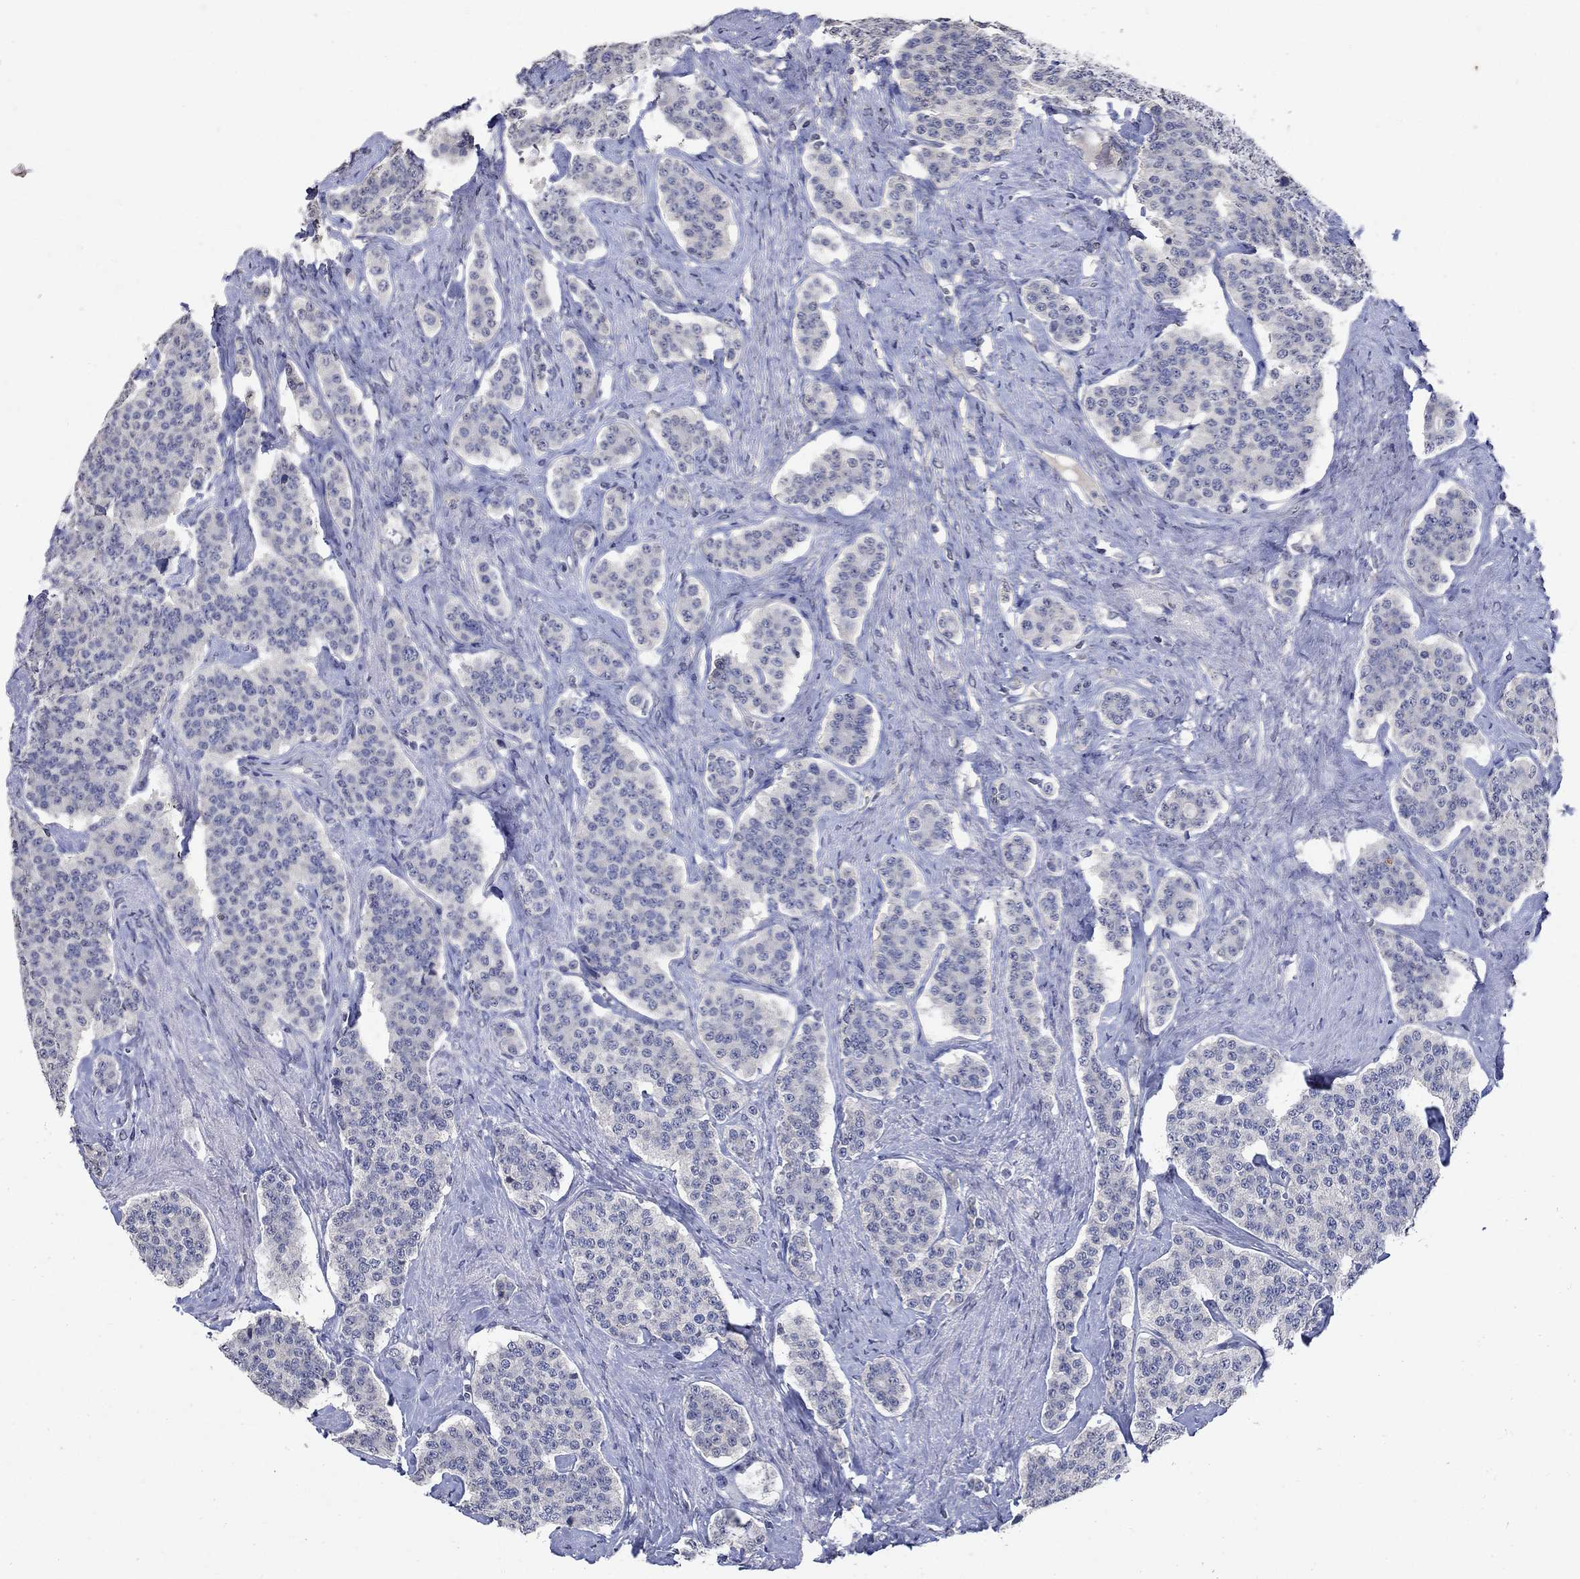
{"staining": {"intensity": "negative", "quantity": "none", "location": "none"}, "tissue": "carcinoid", "cell_type": "Tumor cells", "image_type": "cancer", "snomed": [{"axis": "morphology", "description": "Carcinoid, malignant, NOS"}, {"axis": "topography", "description": "Small intestine"}], "caption": "Immunohistochemistry of human carcinoid (malignant) demonstrates no expression in tumor cells.", "gene": "TMEM169", "patient": {"sex": "female", "age": 58}}